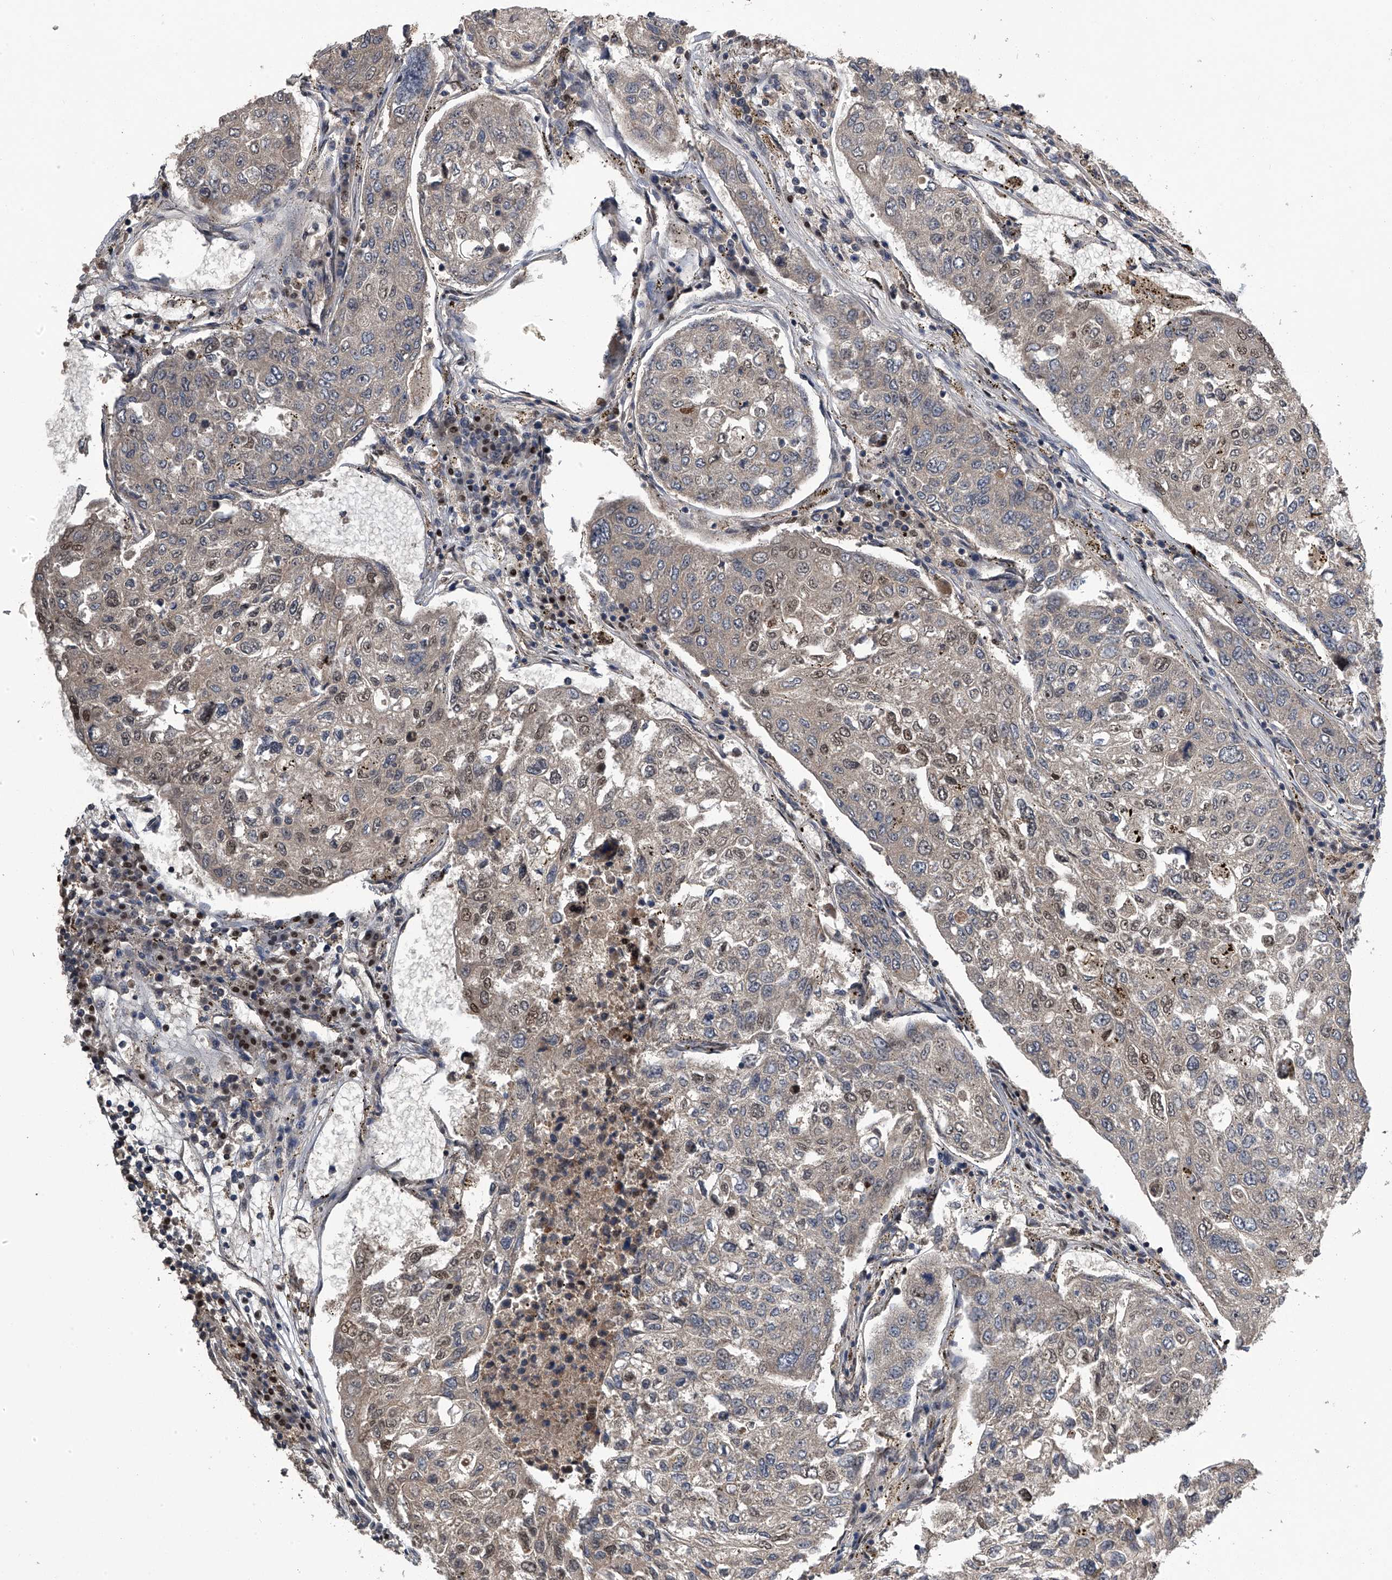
{"staining": {"intensity": "moderate", "quantity": "25%-75%", "location": "nuclear"}, "tissue": "urothelial cancer", "cell_type": "Tumor cells", "image_type": "cancer", "snomed": [{"axis": "morphology", "description": "Urothelial carcinoma, High grade"}, {"axis": "topography", "description": "Lymph node"}, {"axis": "topography", "description": "Urinary bladder"}], "caption": "IHC of urothelial carcinoma (high-grade) shows medium levels of moderate nuclear expression in about 25%-75% of tumor cells. (Stains: DAB (3,3'-diaminobenzidine) in brown, nuclei in blue, Microscopy: brightfield microscopy at high magnification).", "gene": "SLC12A8", "patient": {"sex": "male", "age": 51}}